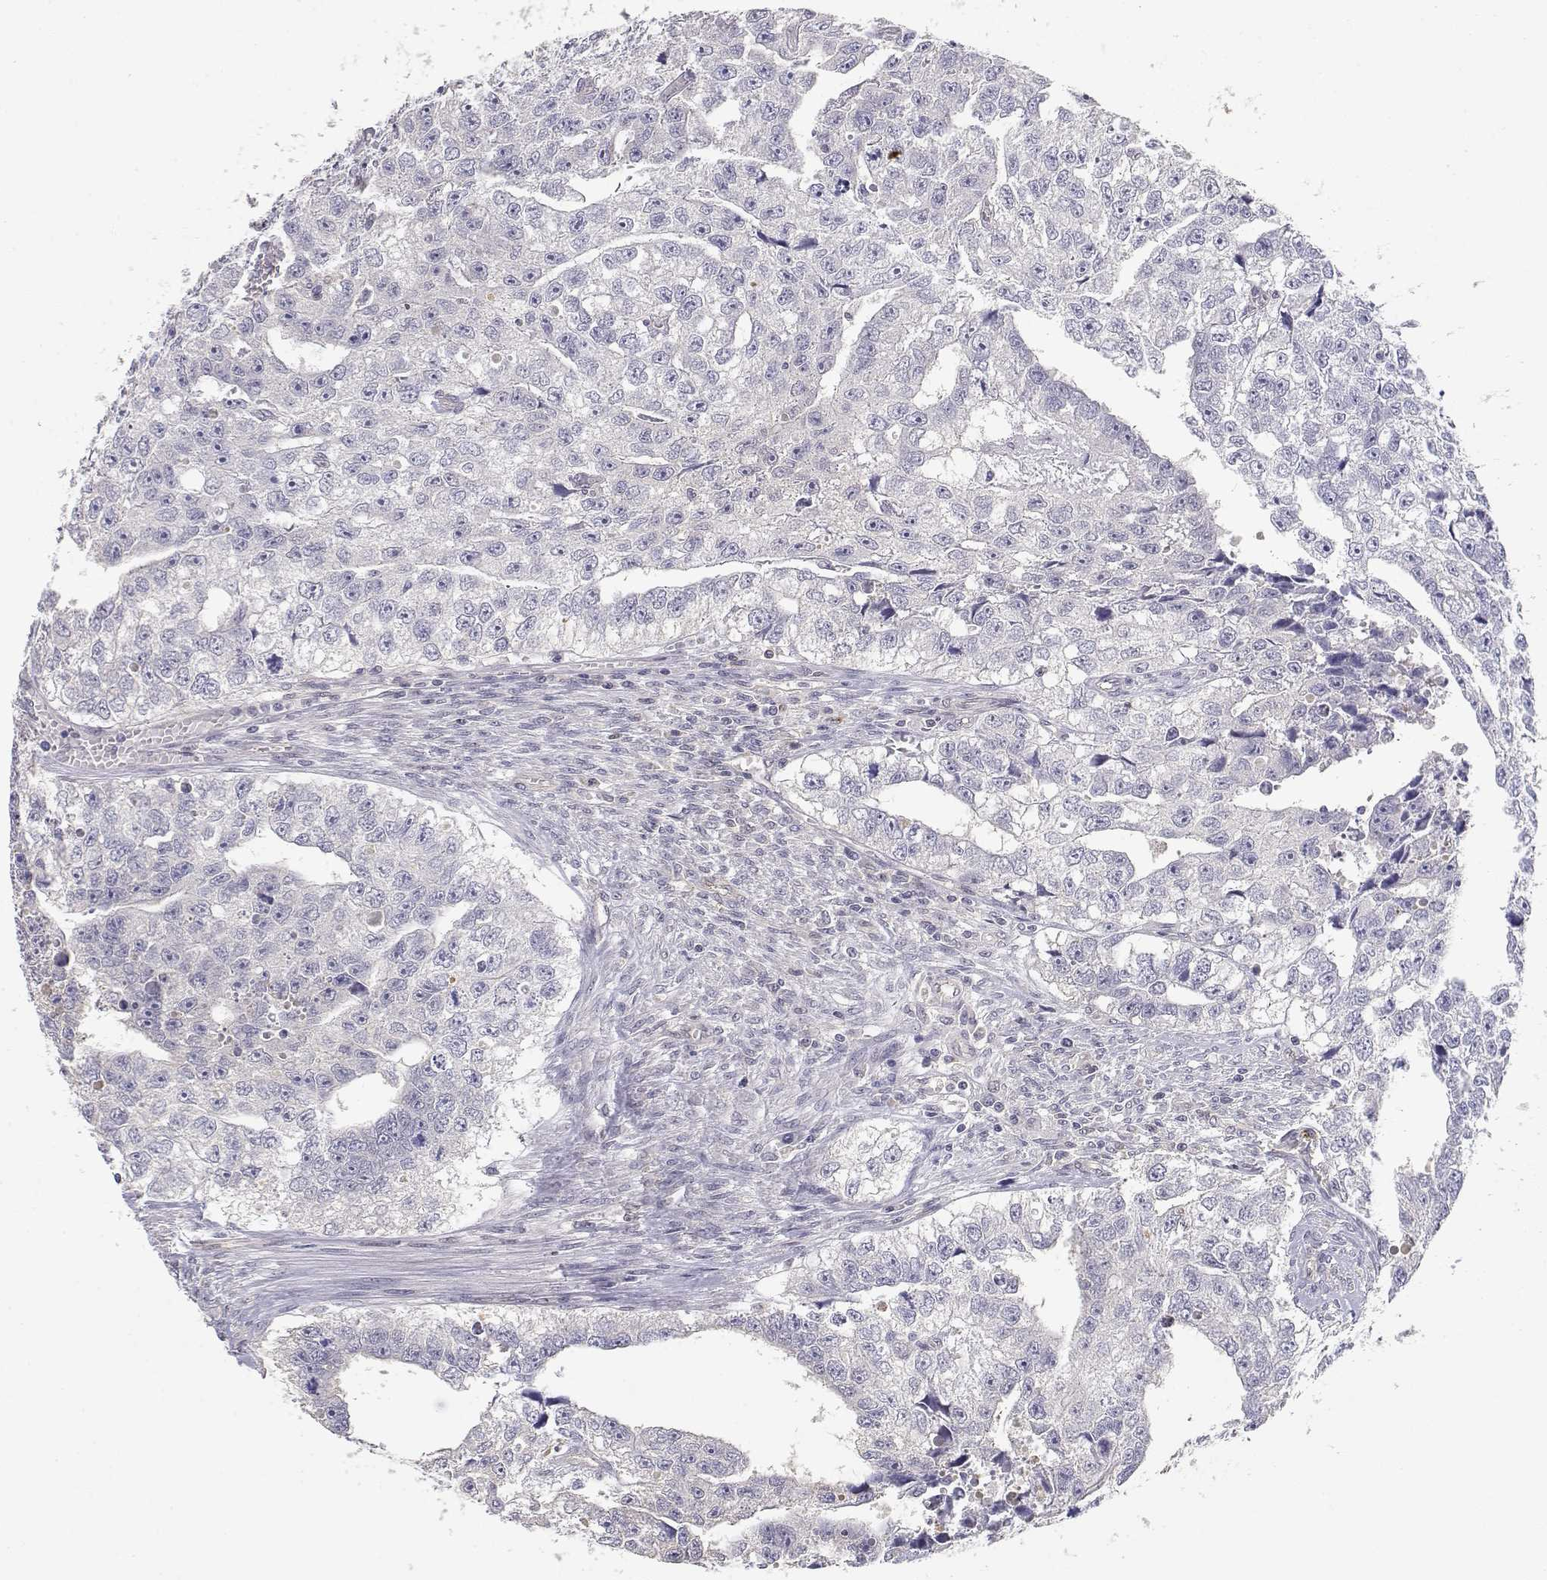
{"staining": {"intensity": "negative", "quantity": "none", "location": "none"}, "tissue": "testis cancer", "cell_type": "Tumor cells", "image_type": "cancer", "snomed": [{"axis": "morphology", "description": "Carcinoma, Embryonal, NOS"}, {"axis": "morphology", "description": "Teratoma, malignant, NOS"}, {"axis": "topography", "description": "Testis"}], "caption": "Tumor cells are negative for protein expression in human testis teratoma (malignant). Nuclei are stained in blue.", "gene": "ADA", "patient": {"sex": "male", "age": 44}}